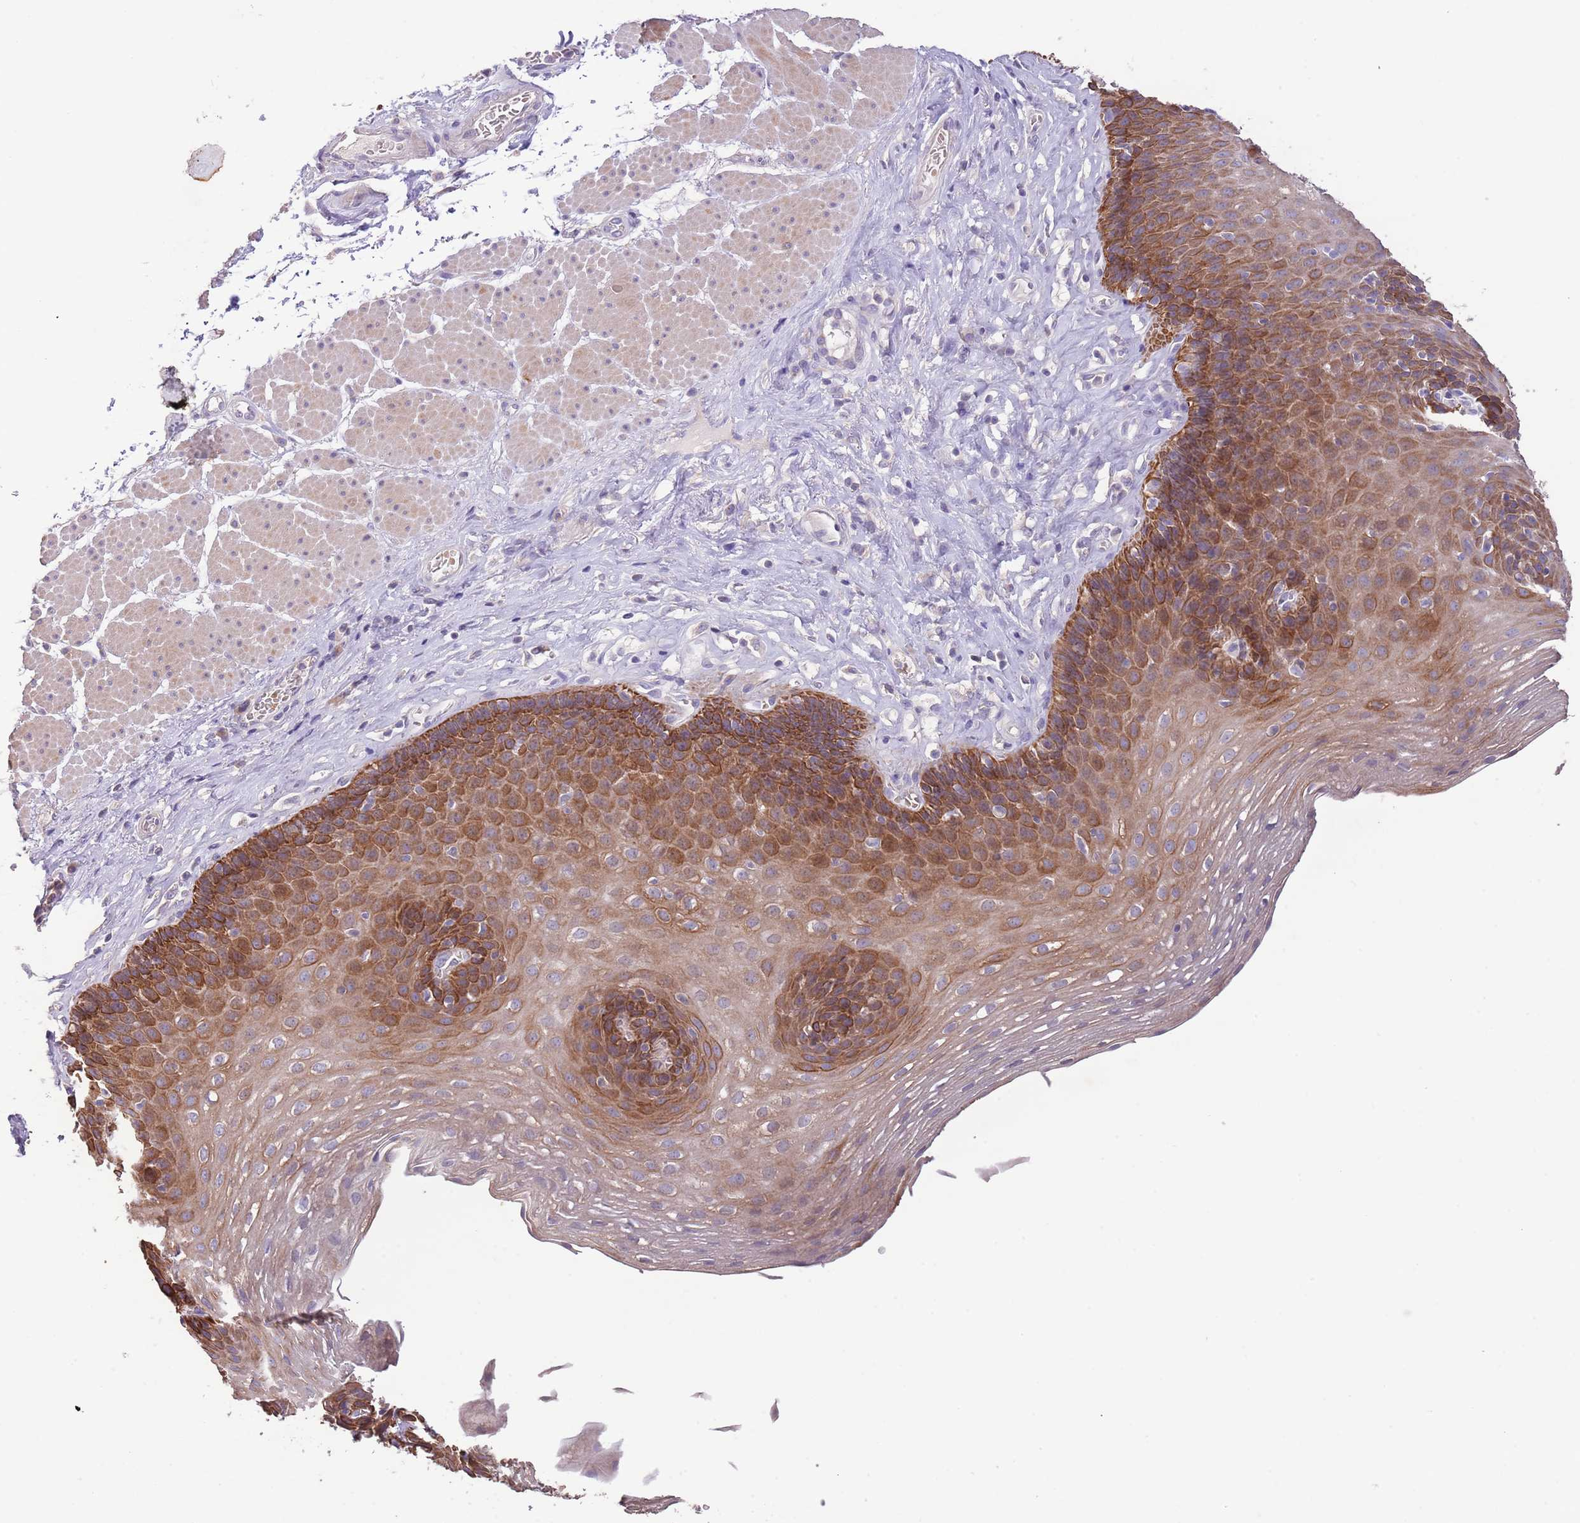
{"staining": {"intensity": "strong", "quantity": "25%-75%", "location": "cytoplasmic/membranous"}, "tissue": "esophagus", "cell_type": "Squamous epithelial cells", "image_type": "normal", "snomed": [{"axis": "morphology", "description": "Normal tissue, NOS"}, {"axis": "topography", "description": "Esophagus"}], "caption": "Esophagus stained with a brown dye demonstrates strong cytoplasmic/membranous positive staining in approximately 25%-75% of squamous epithelial cells.", "gene": "ZNF658", "patient": {"sex": "female", "age": 66}}